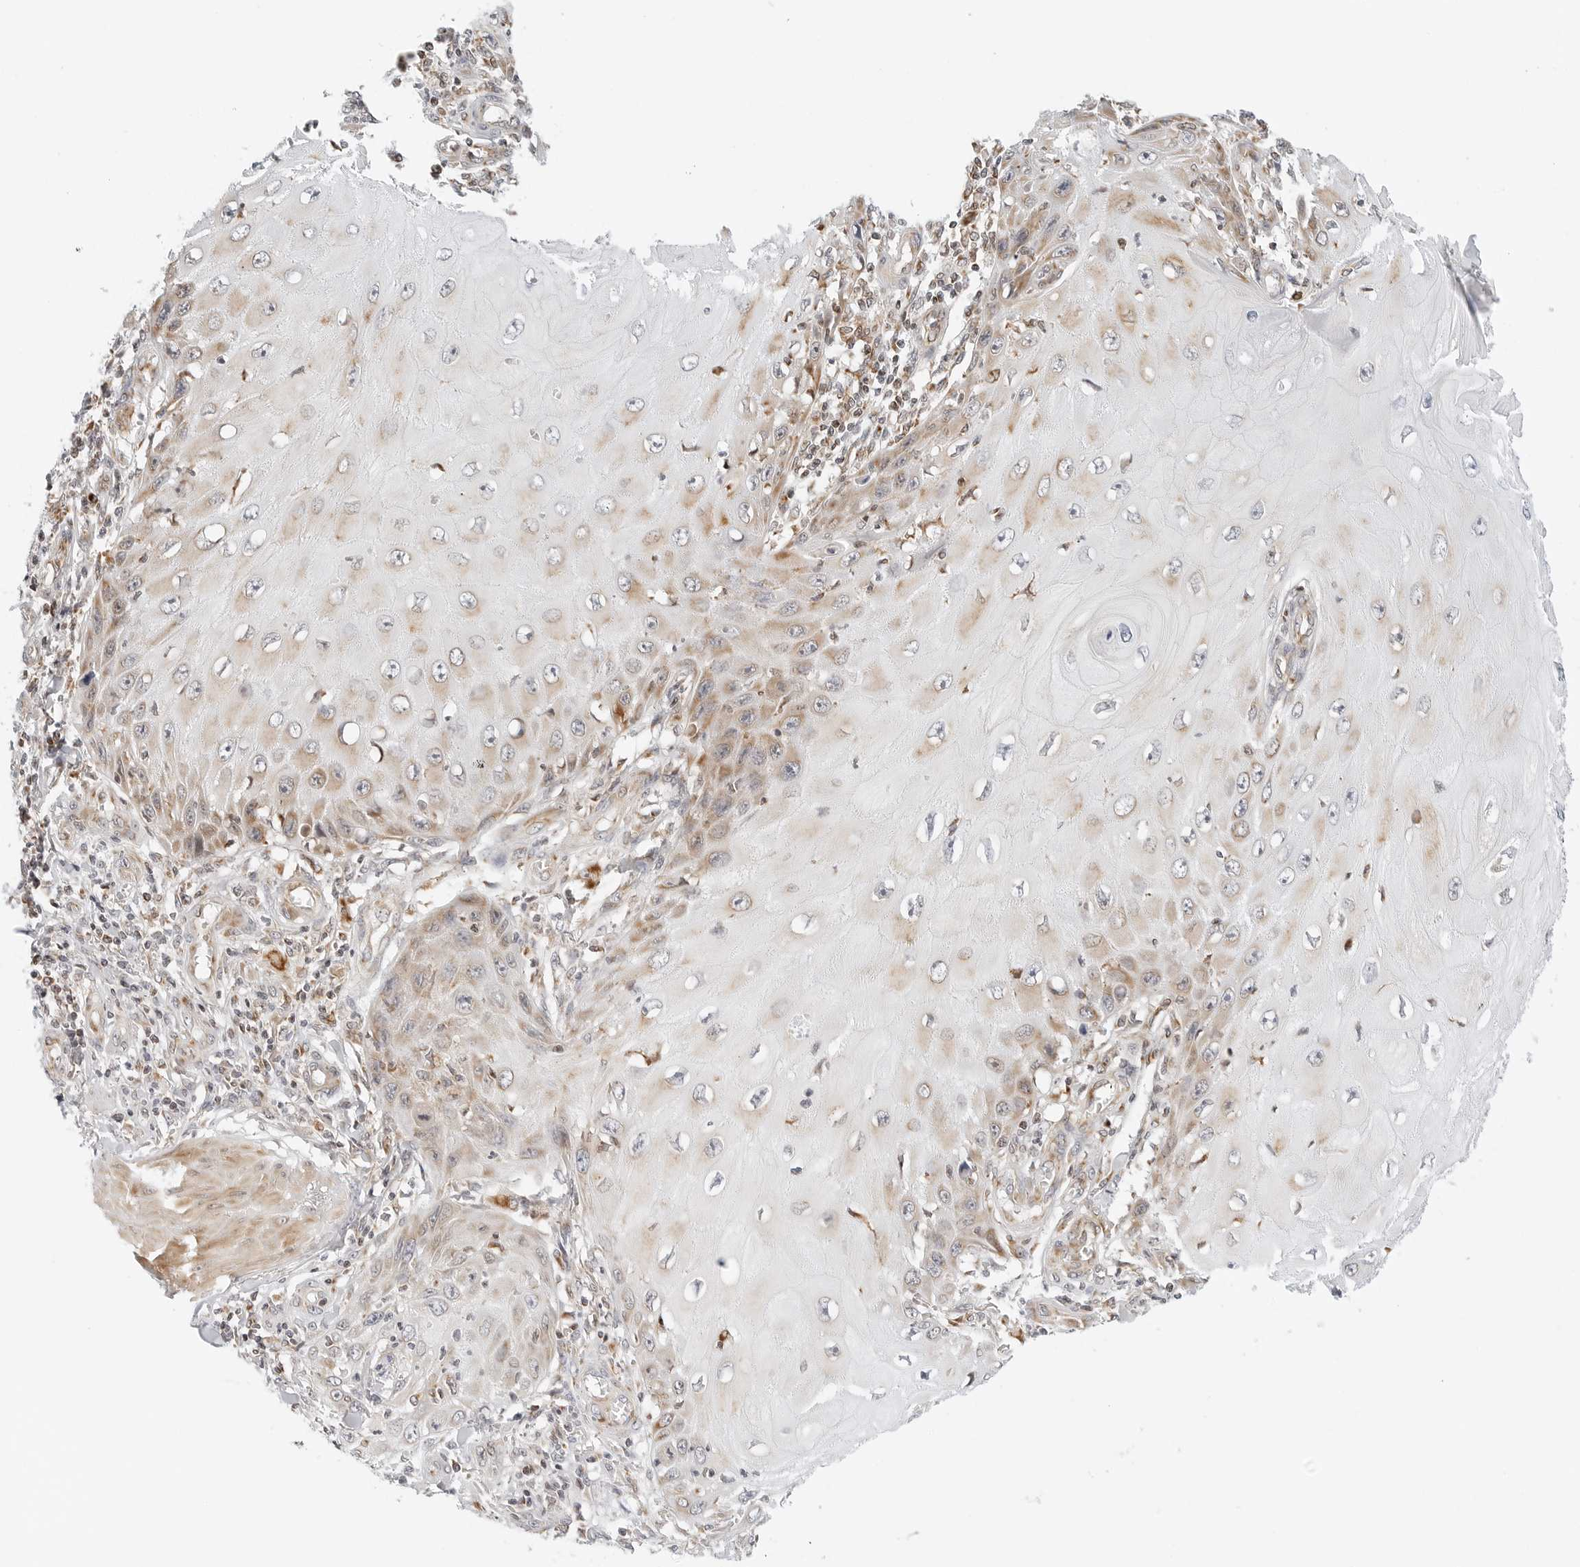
{"staining": {"intensity": "moderate", "quantity": "<25%", "location": "cytoplasmic/membranous"}, "tissue": "skin cancer", "cell_type": "Tumor cells", "image_type": "cancer", "snomed": [{"axis": "morphology", "description": "Squamous cell carcinoma, NOS"}, {"axis": "topography", "description": "Skin"}], "caption": "Protein staining of skin cancer (squamous cell carcinoma) tissue exhibits moderate cytoplasmic/membranous positivity in about <25% of tumor cells.", "gene": "DYRK4", "patient": {"sex": "female", "age": 73}}